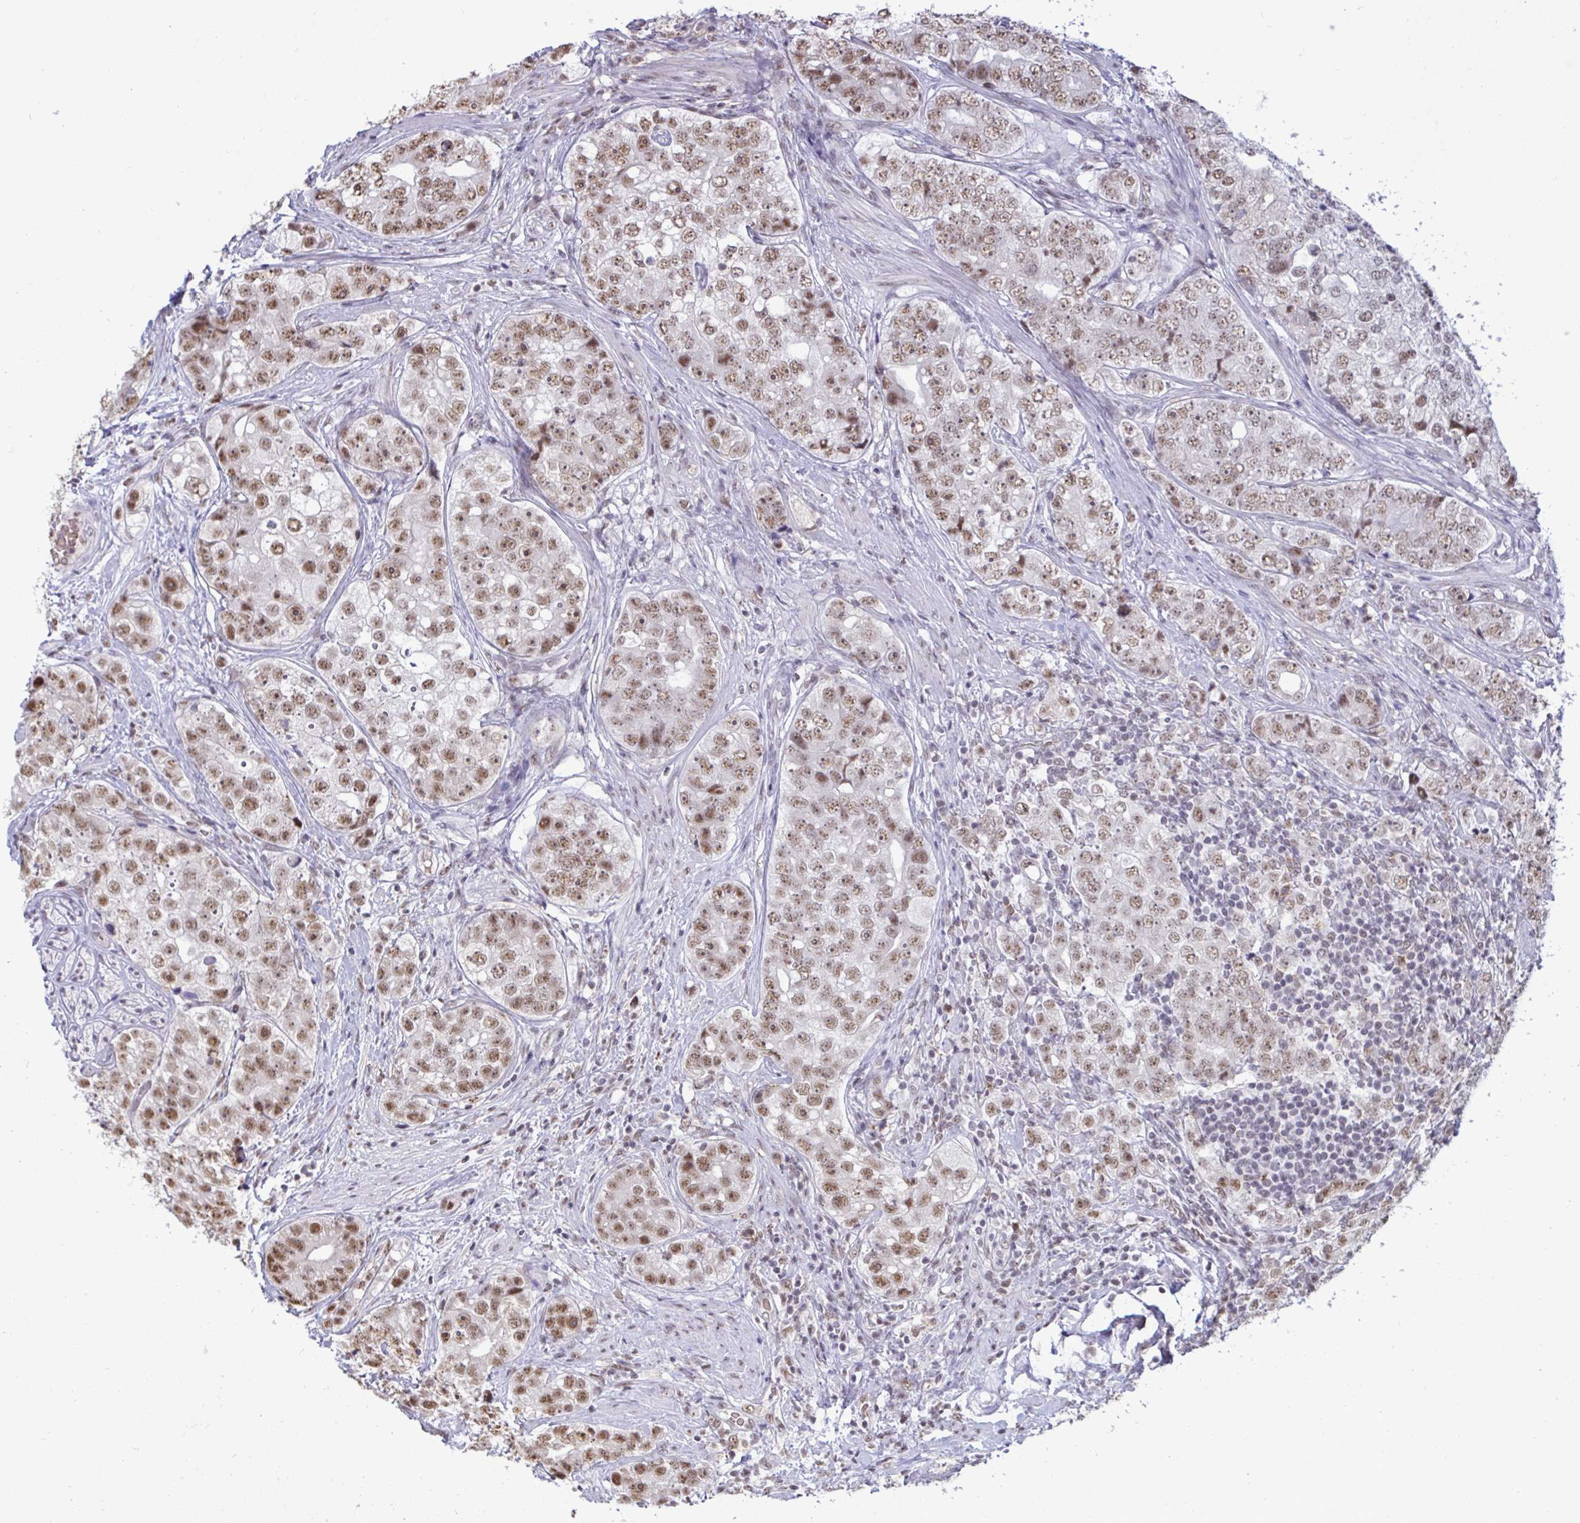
{"staining": {"intensity": "moderate", "quantity": ">75%", "location": "nuclear"}, "tissue": "prostate cancer", "cell_type": "Tumor cells", "image_type": "cancer", "snomed": [{"axis": "morphology", "description": "Adenocarcinoma, High grade"}, {"axis": "topography", "description": "Prostate"}], "caption": "Immunohistochemical staining of prostate high-grade adenocarcinoma demonstrates medium levels of moderate nuclear protein expression in approximately >75% of tumor cells. (Brightfield microscopy of DAB IHC at high magnification).", "gene": "PUF60", "patient": {"sex": "male", "age": 60}}